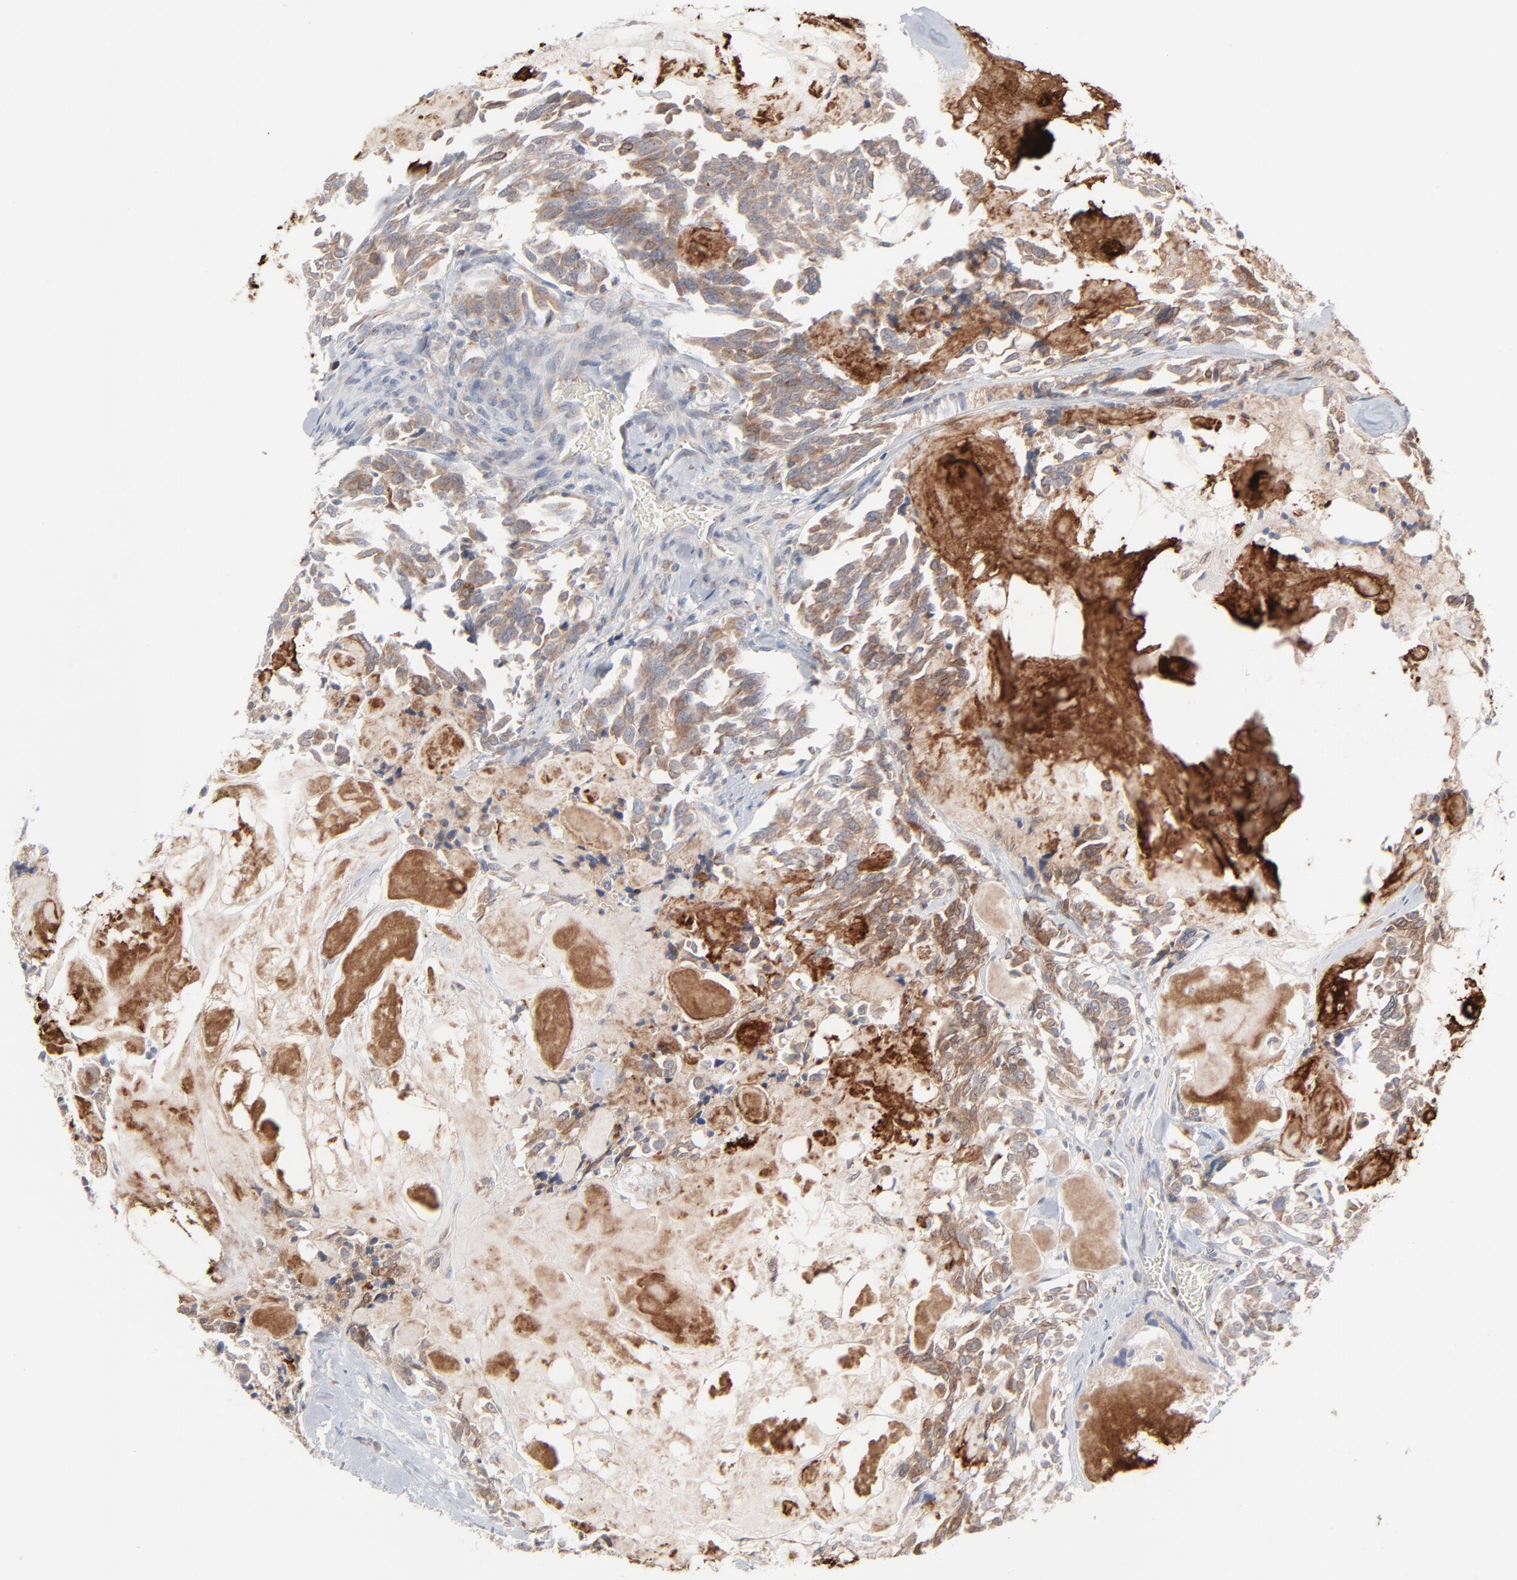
{"staining": {"intensity": "weak", "quantity": ">75%", "location": "cytoplasmic/membranous"}, "tissue": "thyroid cancer", "cell_type": "Tumor cells", "image_type": "cancer", "snomed": [{"axis": "morphology", "description": "Carcinoma, NOS"}, {"axis": "morphology", "description": "Carcinoid, malignant, NOS"}, {"axis": "topography", "description": "Thyroid gland"}], "caption": "High-power microscopy captured an IHC image of thyroid cancer (carcinoma), revealing weak cytoplasmic/membranous expression in approximately >75% of tumor cells.", "gene": "KDSR", "patient": {"sex": "male", "age": 33}}